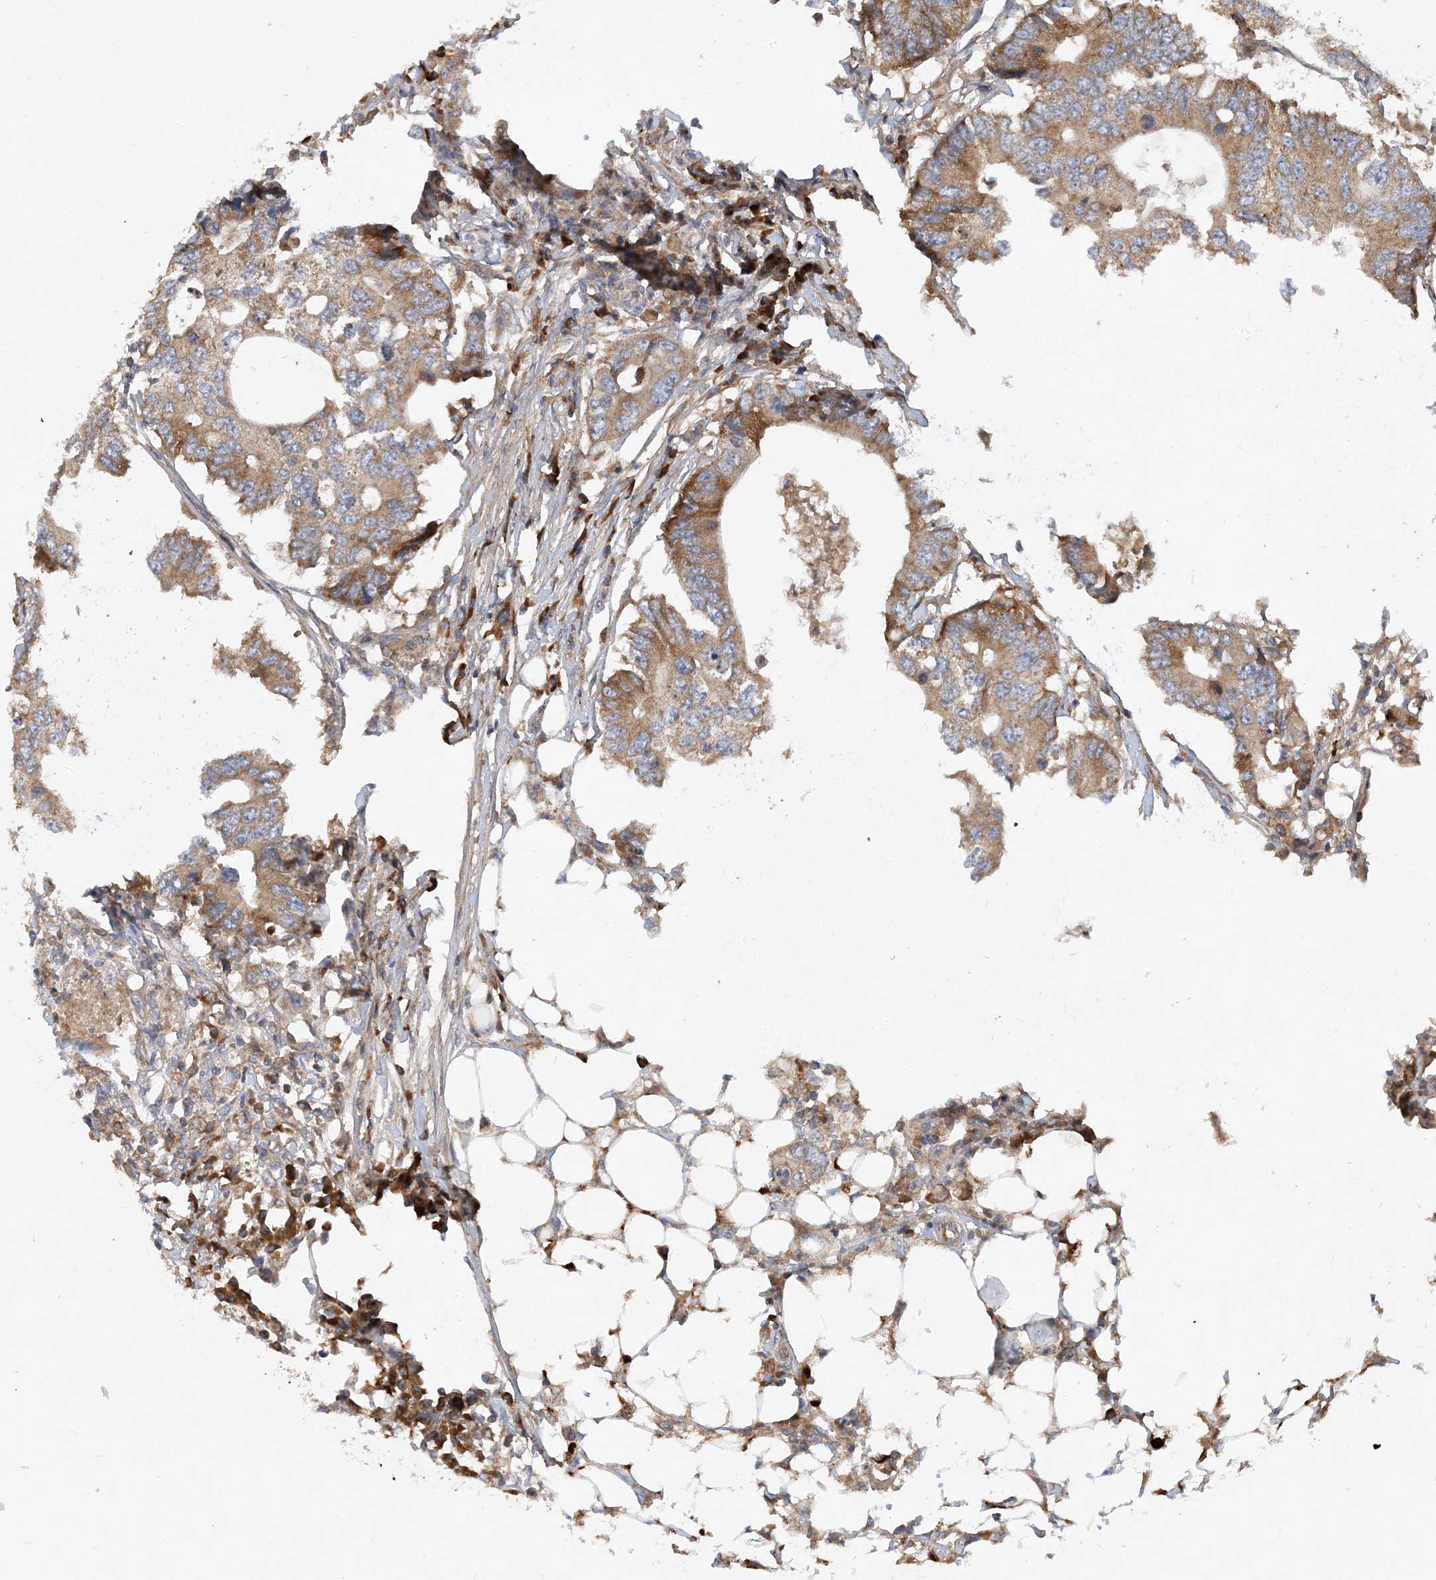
{"staining": {"intensity": "moderate", "quantity": ">75%", "location": "cytoplasmic/membranous"}, "tissue": "colorectal cancer", "cell_type": "Tumor cells", "image_type": "cancer", "snomed": [{"axis": "morphology", "description": "Adenocarcinoma, NOS"}, {"axis": "topography", "description": "Colon"}], "caption": "Colorectal cancer (adenocarcinoma) stained for a protein (brown) demonstrates moderate cytoplasmic/membranous positive expression in about >75% of tumor cells.", "gene": "STK19", "patient": {"sex": "male", "age": 71}}